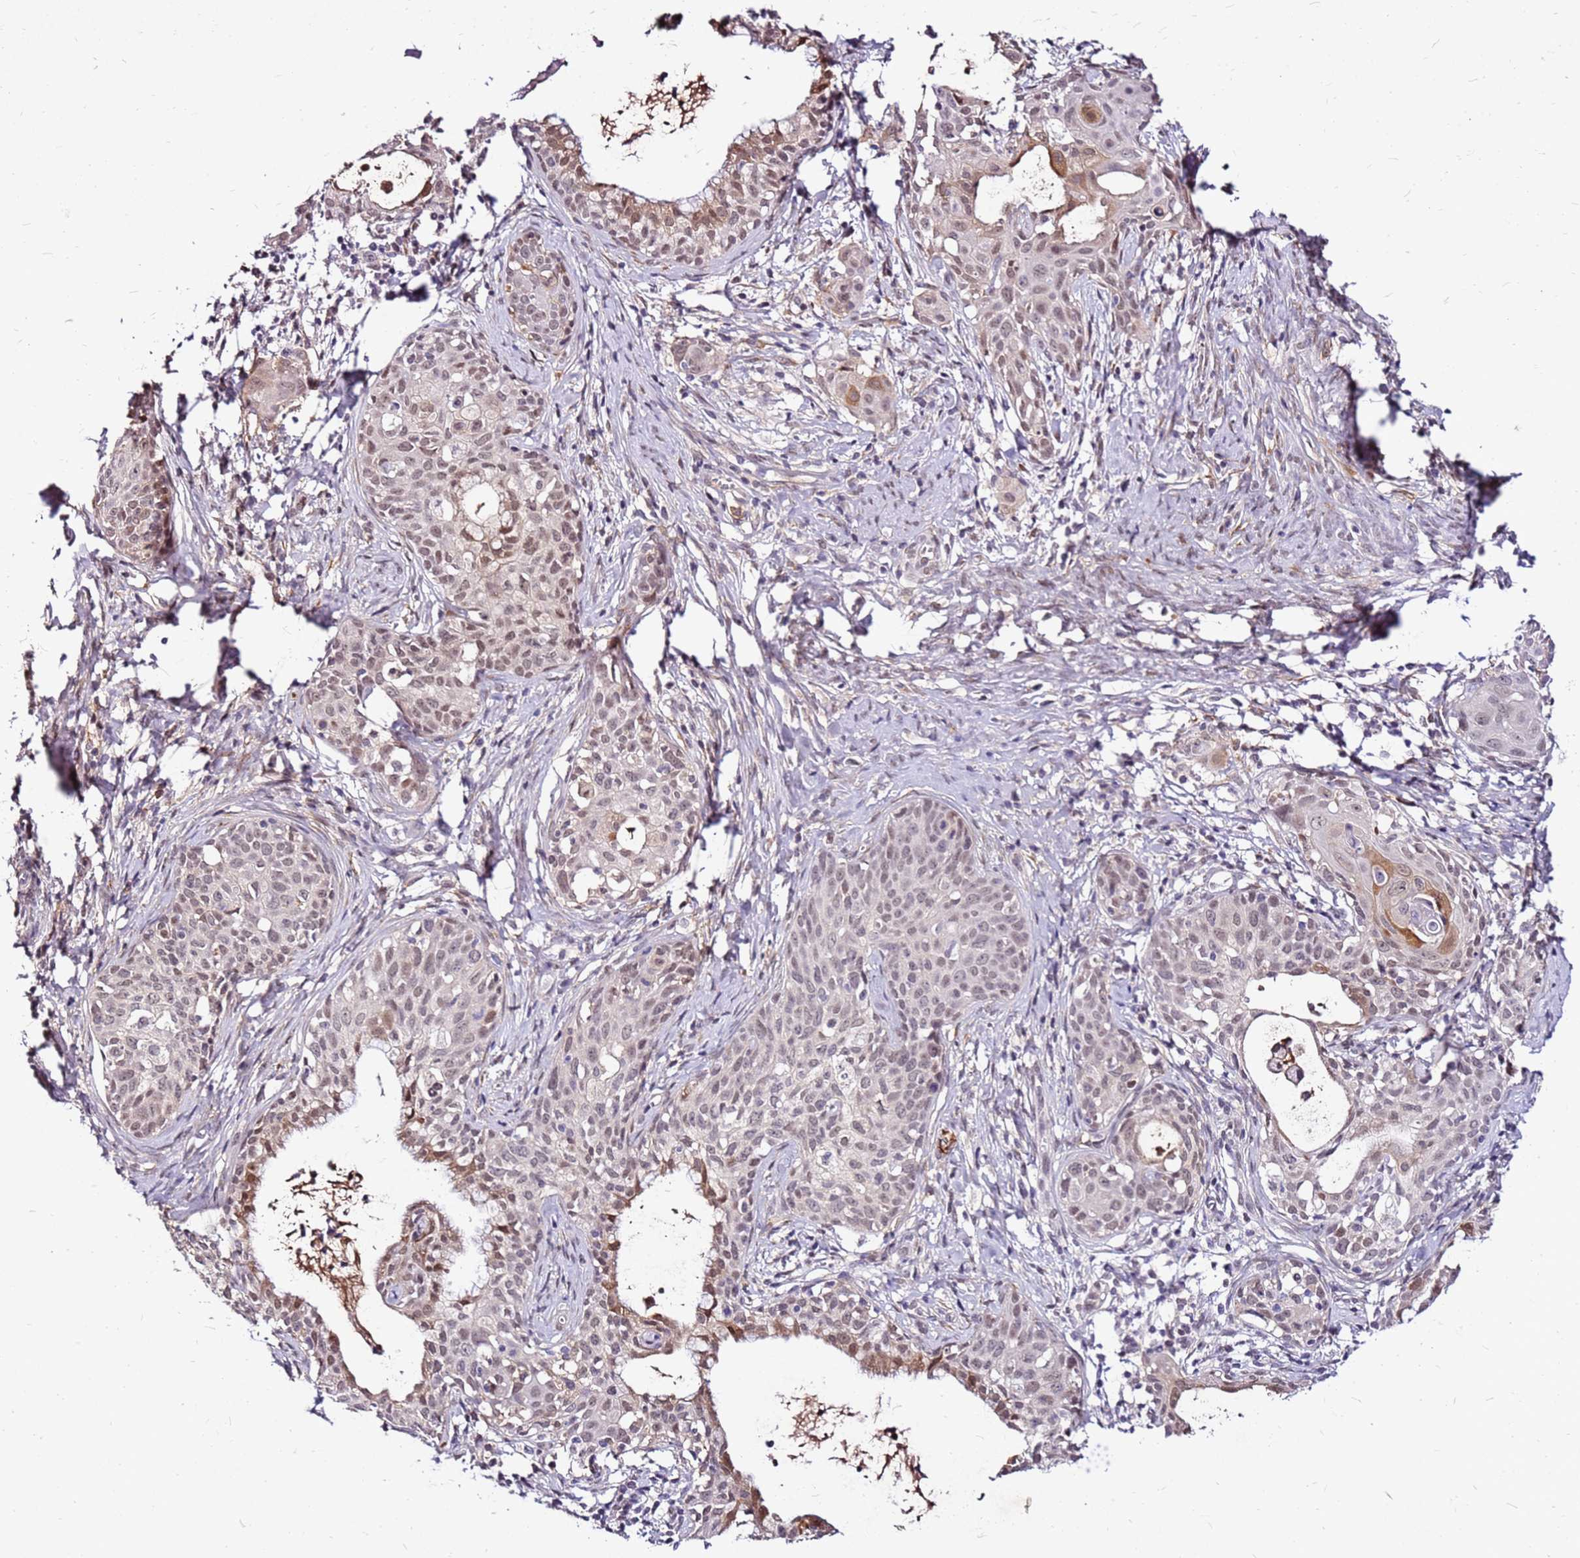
{"staining": {"intensity": "moderate", "quantity": "25%-75%", "location": "nuclear"}, "tissue": "cervical cancer", "cell_type": "Tumor cells", "image_type": "cancer", "snomed": [{"axis": "morphology", "description": "Squamous cell carcinoma, NOS"}, {"axis": "topography", "description": "Cervix"}], "caption": "High-magnification brightfield microscopy of cervical cancer (squamous cell carcinoma) stained with DAB (brown) and counterstained with hematoxylin (blue). tumor cells exhibit moderate nuclear staining is identified in about25%-75% of cells.", "gene": "ALDH1A3", "patient": {"sex": "female", "age": 52}}